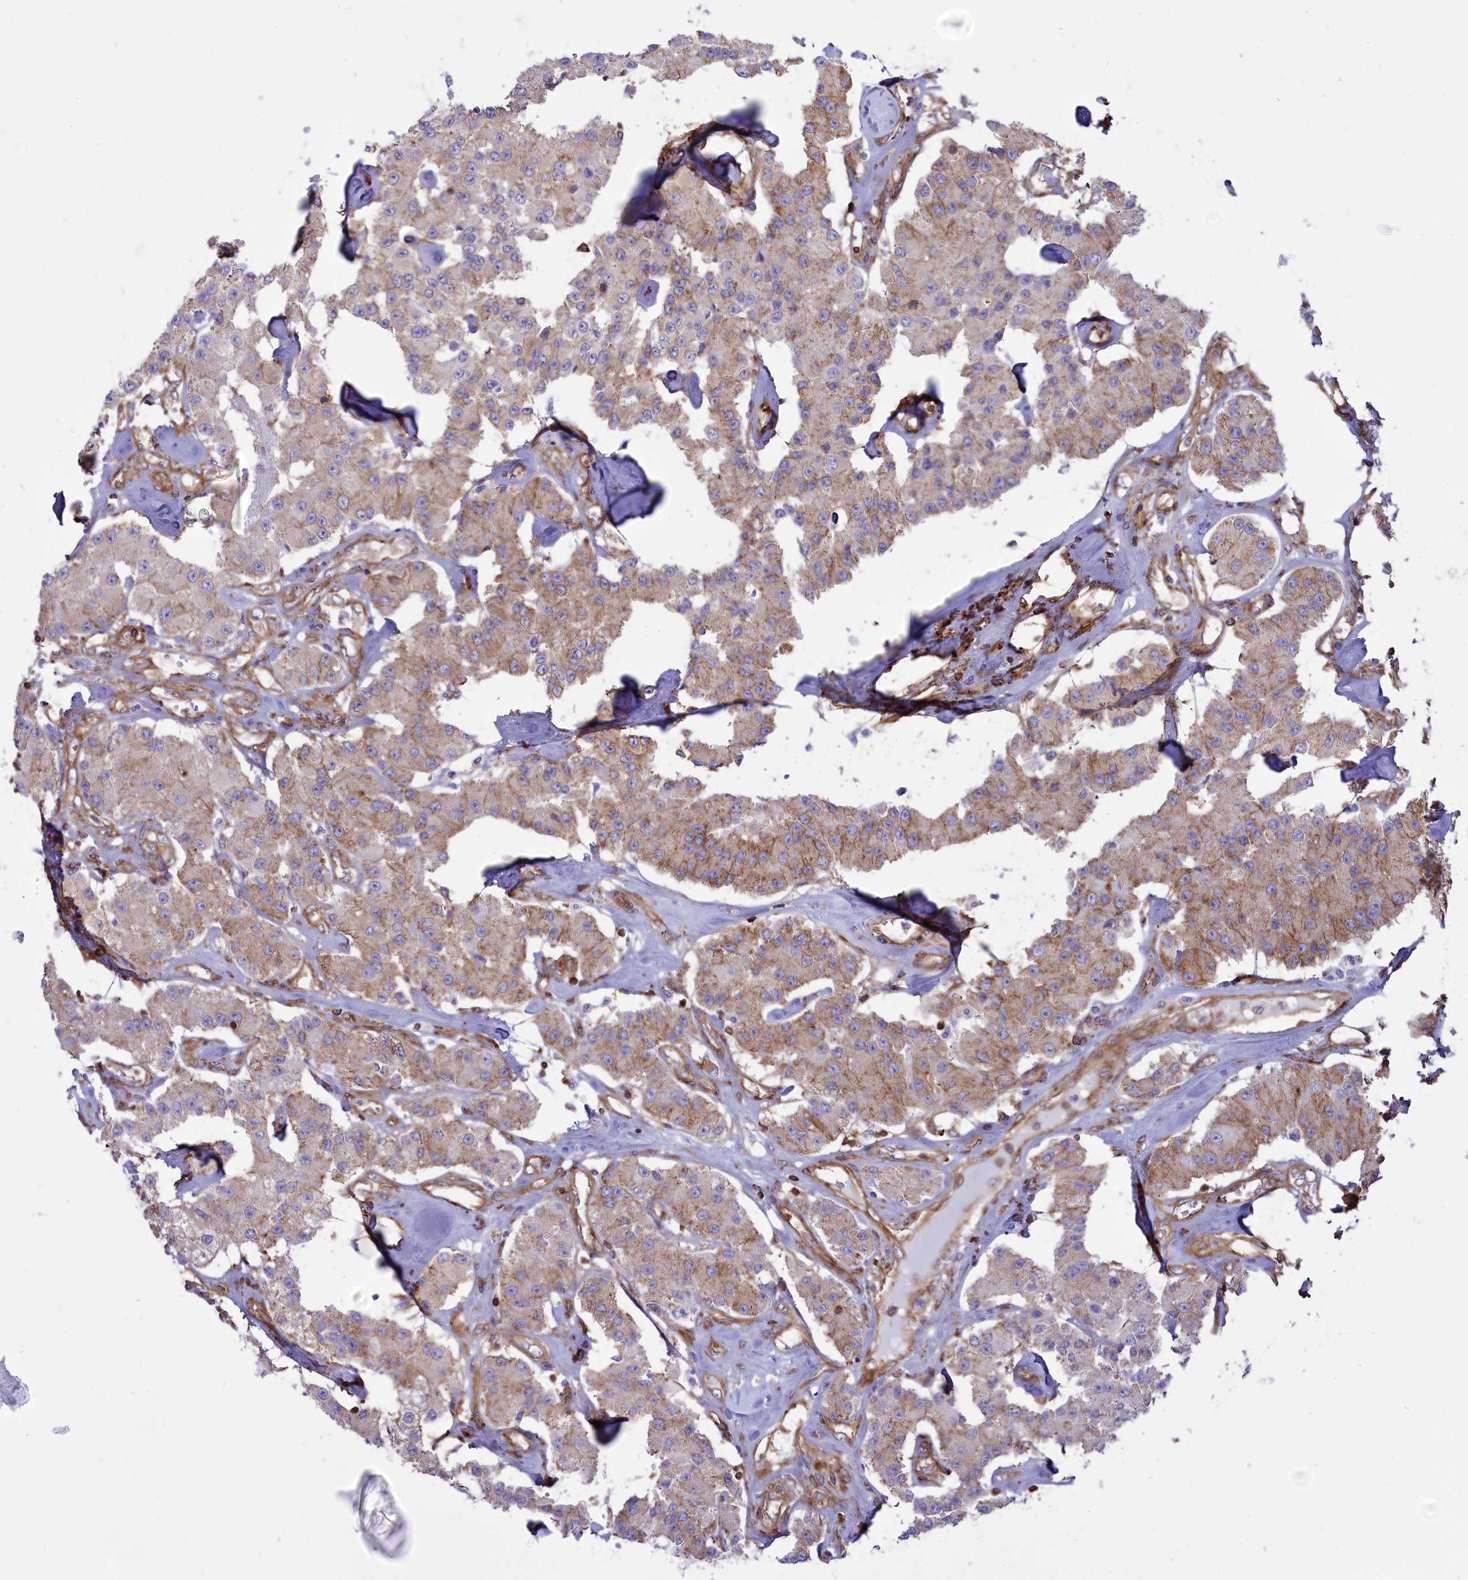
{"staining": {"intensity": "weak", "quantity": "25%-75%", "location": "cytoplasmic/membranous"}, "tissue": "carcinoid", "cell_type": "Tumor cells", "image_type": "cancer", "snomed": [{"axis": "morphology", "description": "Carcinoid, malignant, NOS"}, {"axis": "topography", "description": "Pancreas"}], "caption": "The photomicrograph shows immunohistochemical staining of carcinoid (malignant). There is weak cytoplasmic/membranous expression is seen in approximately 25%-75% of tumor cells.", "gene": "SEPTIN9", "patient": {"sex": "male", "age": 41}}